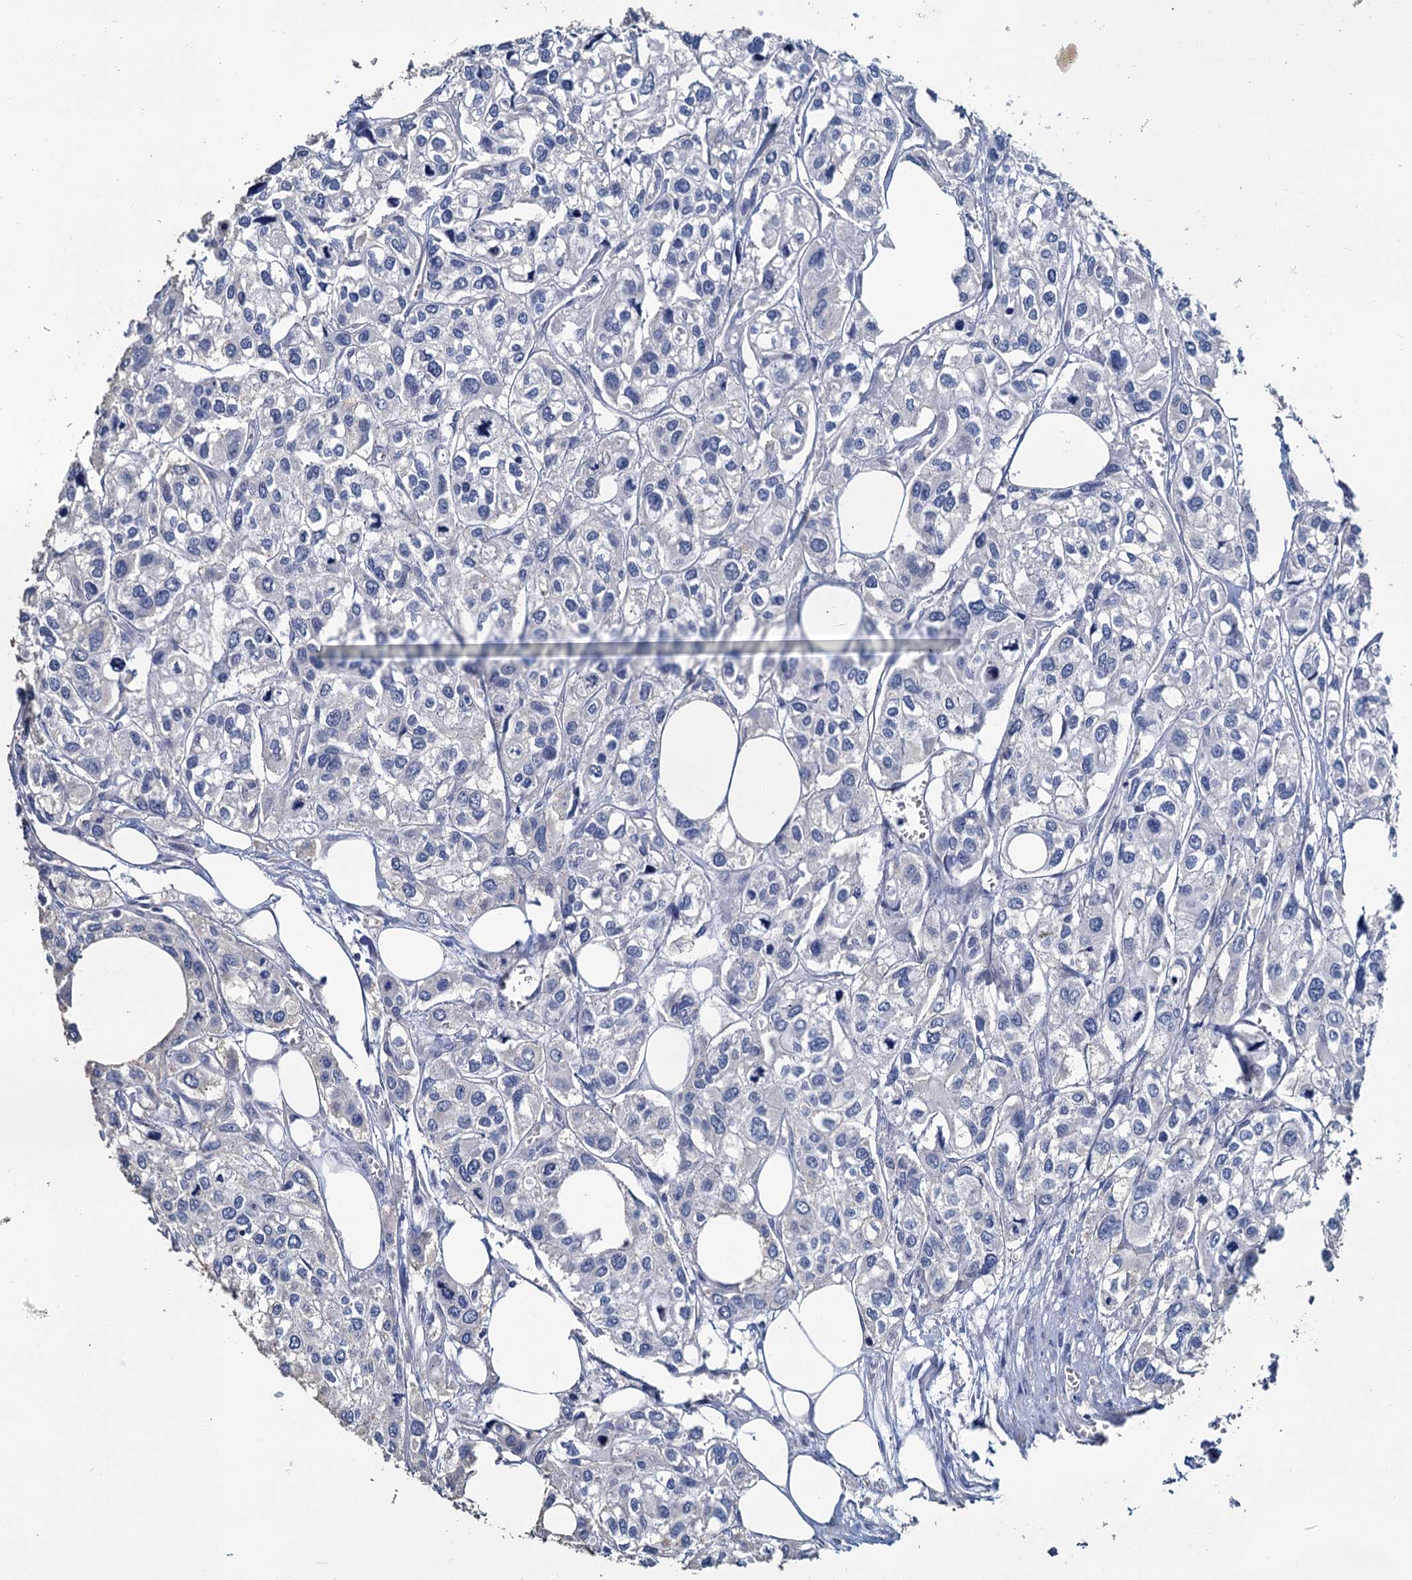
{"staining": {"intensity": "negative", "quantity": "none", "location": "none"}, "tissue": "urothelial cancer", "cell_type": "Tumor cells", "image_type": "cancer", "snomed": [{"axis": "morphology", "description": "Urothelial carcinoma, High grade"}, {"axis": "topography", "description": "Urinary bladder"}], "caption": "Immunohistochemistry image of neoplastic tissue: human urothelial carcinoma (high-grade) stained with DAB shows no significant protein positivity in tumor cells. Nuclei are stained in blue.", "gene": "SNCB", "patient": {"sex": "male", "age": 67}}